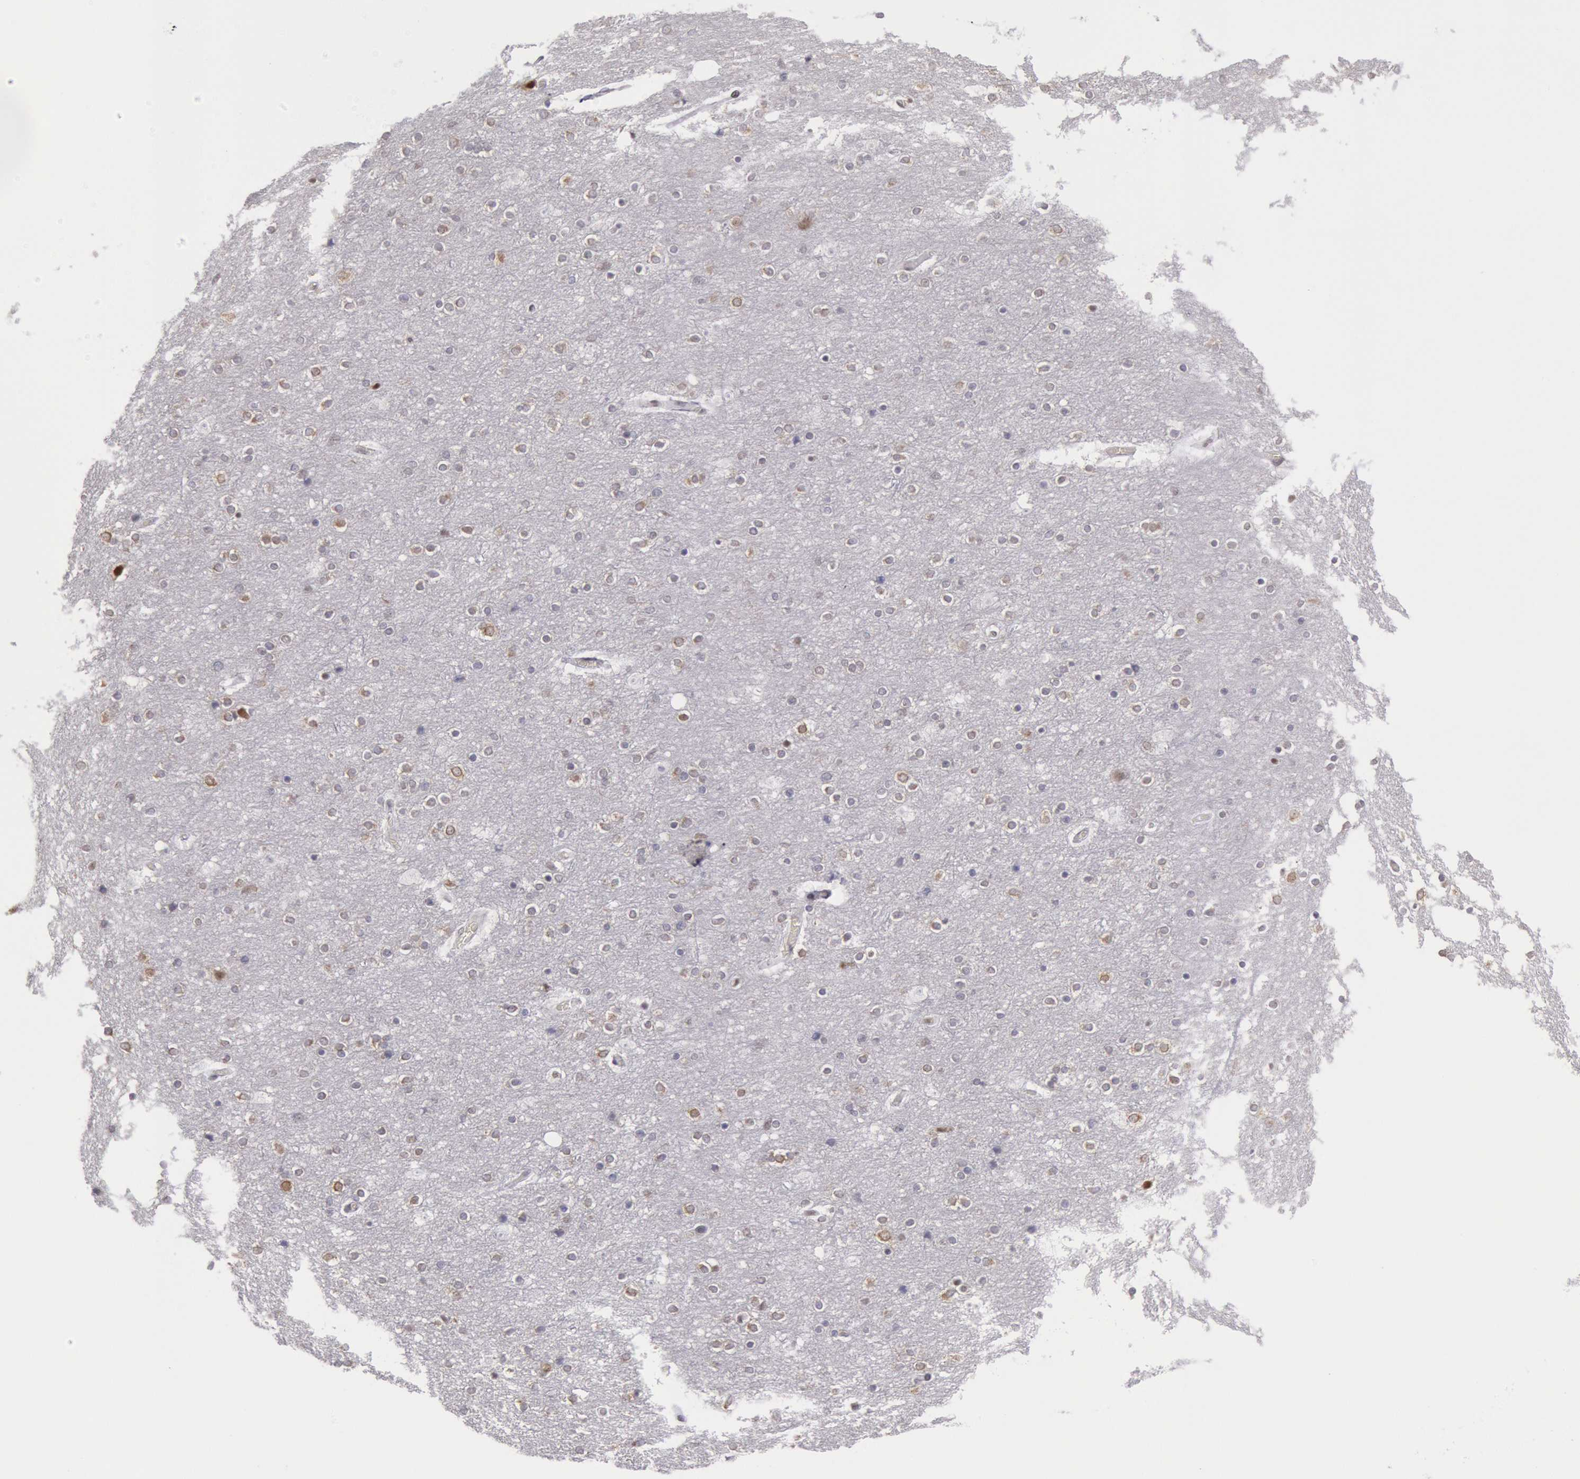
{"staining": {"intensity": "negative", "quantity": "none", "location": "none"}, "tissue": "cerebral cortex", "cell_type": "Endothelial cells", "image_type": "normal", "snomed": [{"axis": "morphology", "description": "Normal tissue, NOS"}, {"axis": "topography", "description": "Cerebral cortex"}], "caption": "This is an IHC histopathology image of unremarkable human cerebral cortex. There is no expression in endothelial cells.", "gene": "NKAP", "patient": {"sex": "female", "age": 54}}